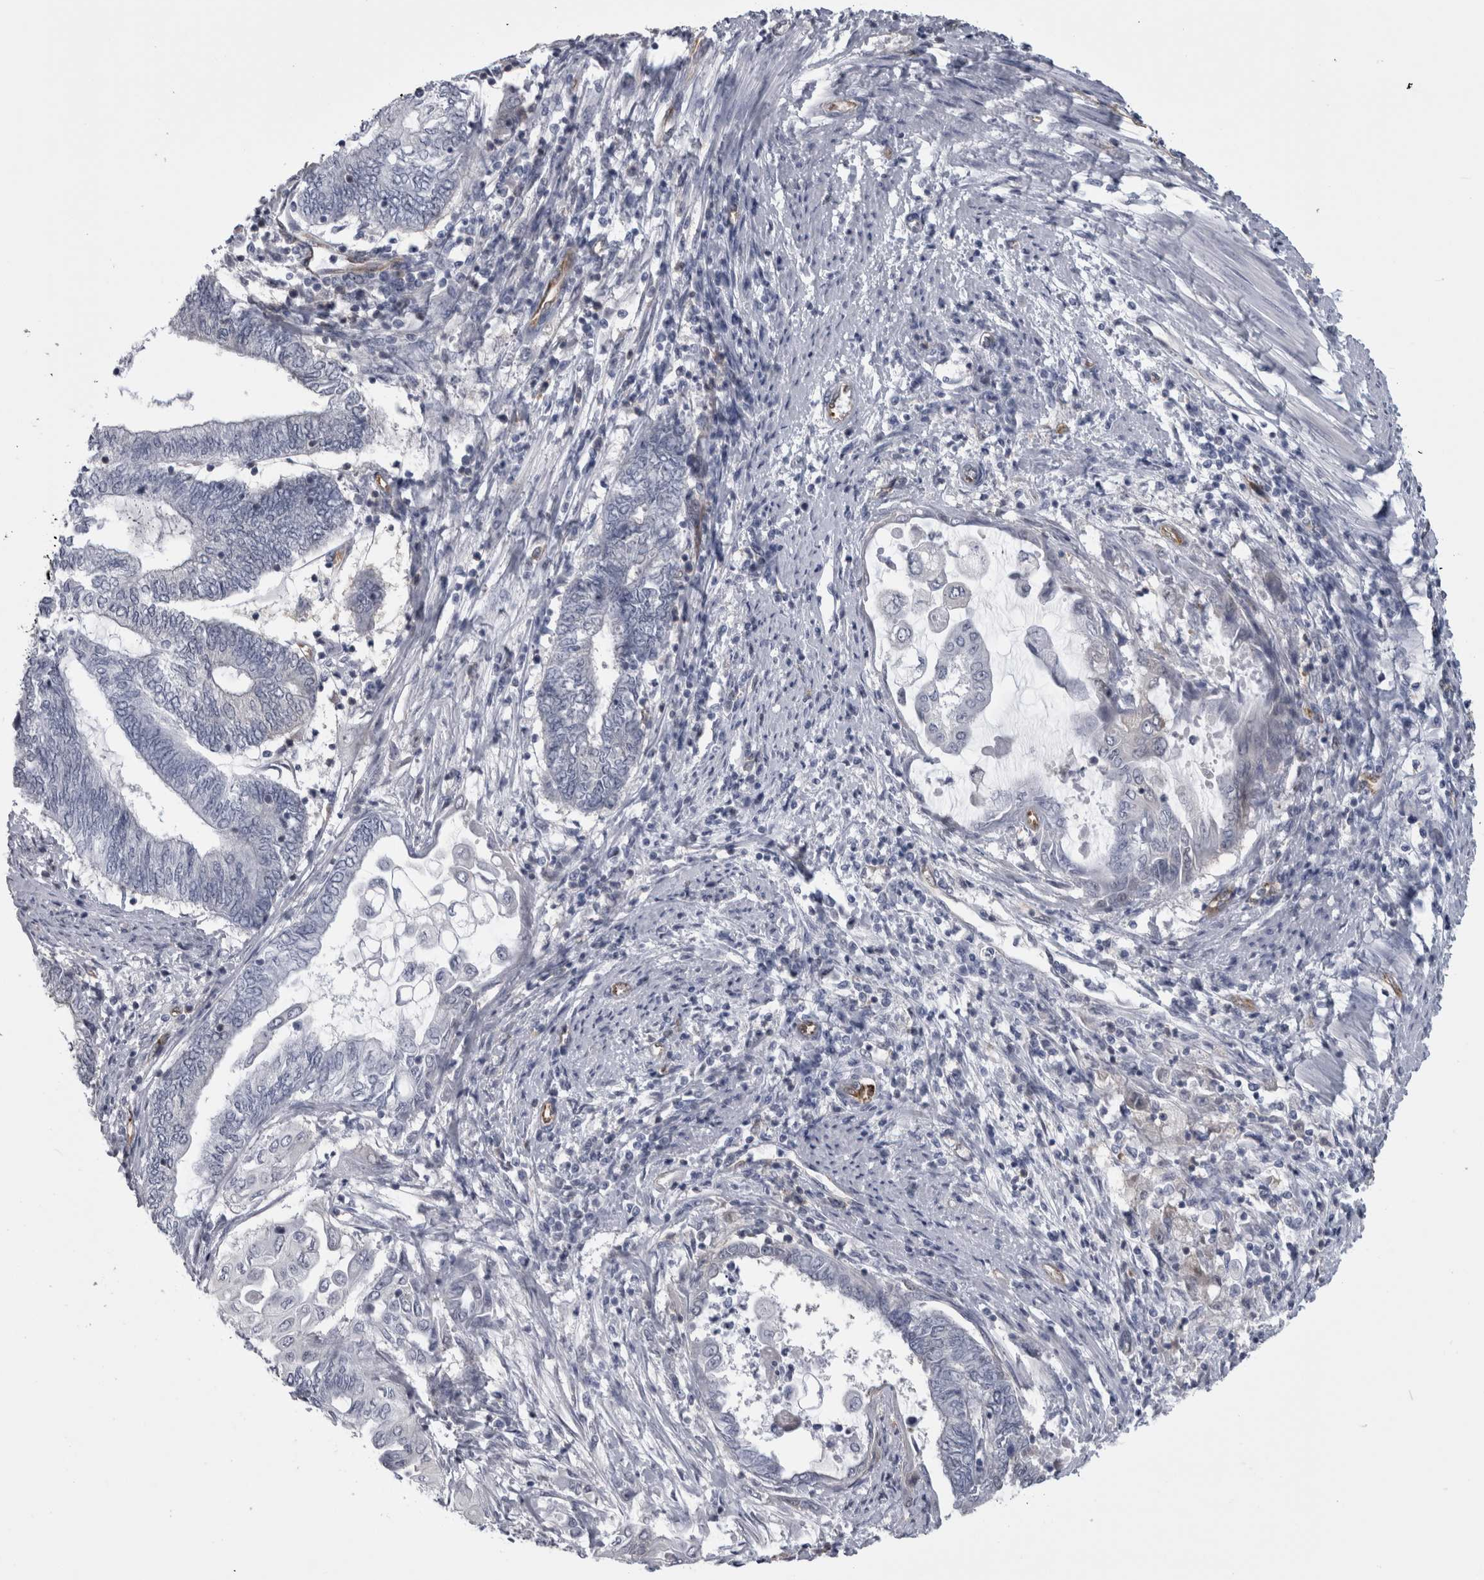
{"staining": {"intensity": "negative", "quantity": "none", "location": "none"}, "tissue": "endometrial cancer", "cell_type": "Tumor cells", "image_type": "cancer", "snomed": [{"axis": "morphology", "description": "Adenocarcinoma, NOS"}, {"axis": "topography", "description": "Uterus"}, {"axis": "topography", "description": "Endometrium"}], "caption": "Protein analysis of endometrial cancer displays no significant expression in tumor cells.", "gene": "ACOT7", "patient": {"sex": "female", "age": 70}}